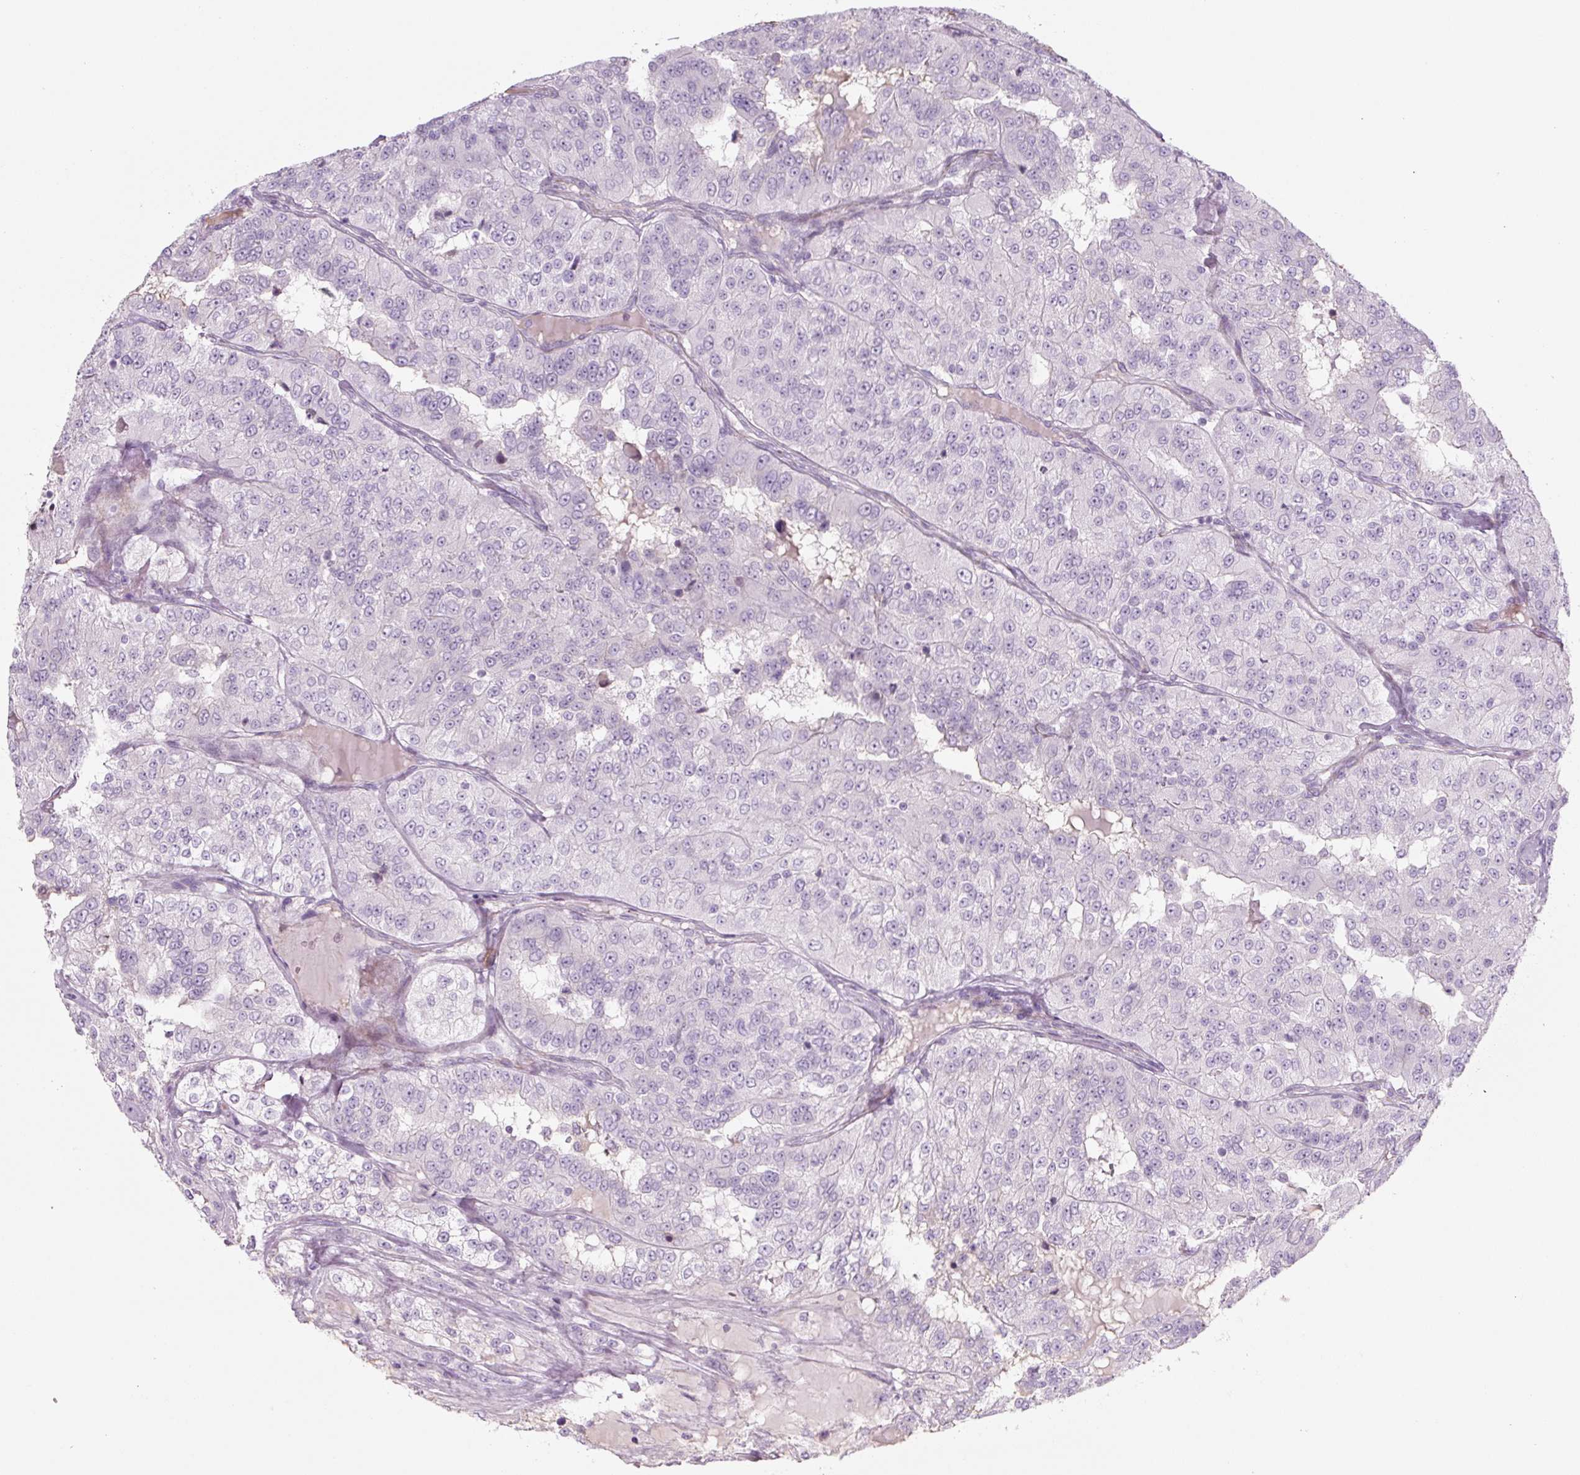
{"staining": {"intensity": "negative", "quantity": "none", "location": "none"}, "tissue": "renal cancer", "cell_type": "Tumor cells", "image_type": "cancer", "snomed": [{"axis": "morphology", "description": "Adenocarcinoma, NOS"}, {"axis": "topography", "description": "Kidney"}], "caption": "A micrograph of human renal cancer (adenocarcinoma) is negative for staining in tumor cells. Brightfield microscopy of immunohistochemistry (IHC) stained with DAB (brown) and hematoxylin (blue), captured at high magnification.", "gene": "PRM1", "patient": {"sex": "female", "age": 63}}